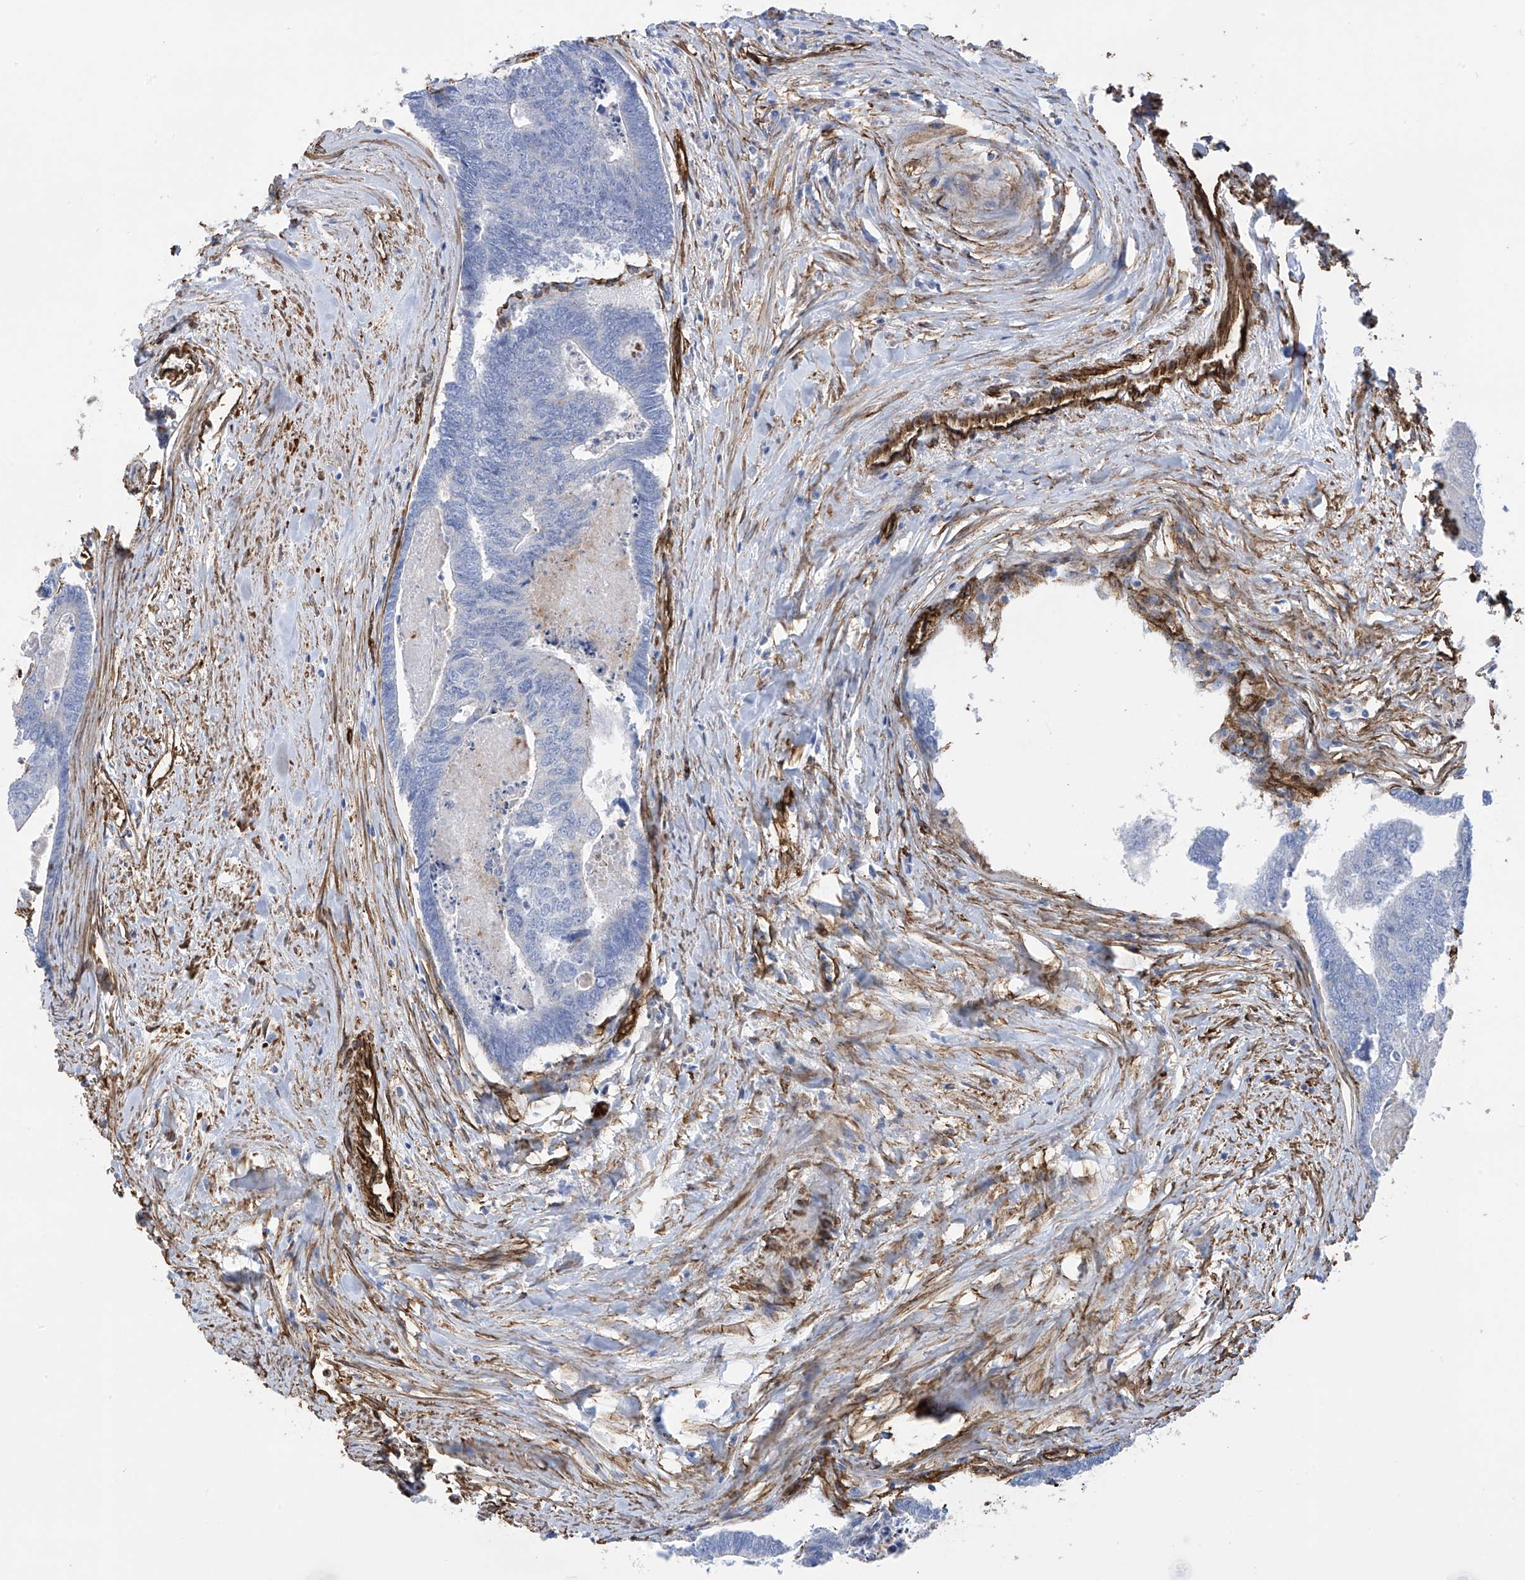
{"staining": {"intensity": "negative", "quantity": "none", "location": "none"}, "tissue": "colorectal cancer", "cell_type": "Tumor cells", "image_type": "cancer", "snomed": [{"axis": "morphology", "description": "Adenocarcinoma, NOS"}, {"axis": "topography", "description": "Colon"}], "caption": "Immunohistochemistry photomicrograph of neoplastic tissue: colorectal cancer (adenocarcinoma) stained with DAB demonstrates no significant protein positivity in tumor cells.", "gene": "UBTD1", "patient": {"sex": "female", "age": 67}}